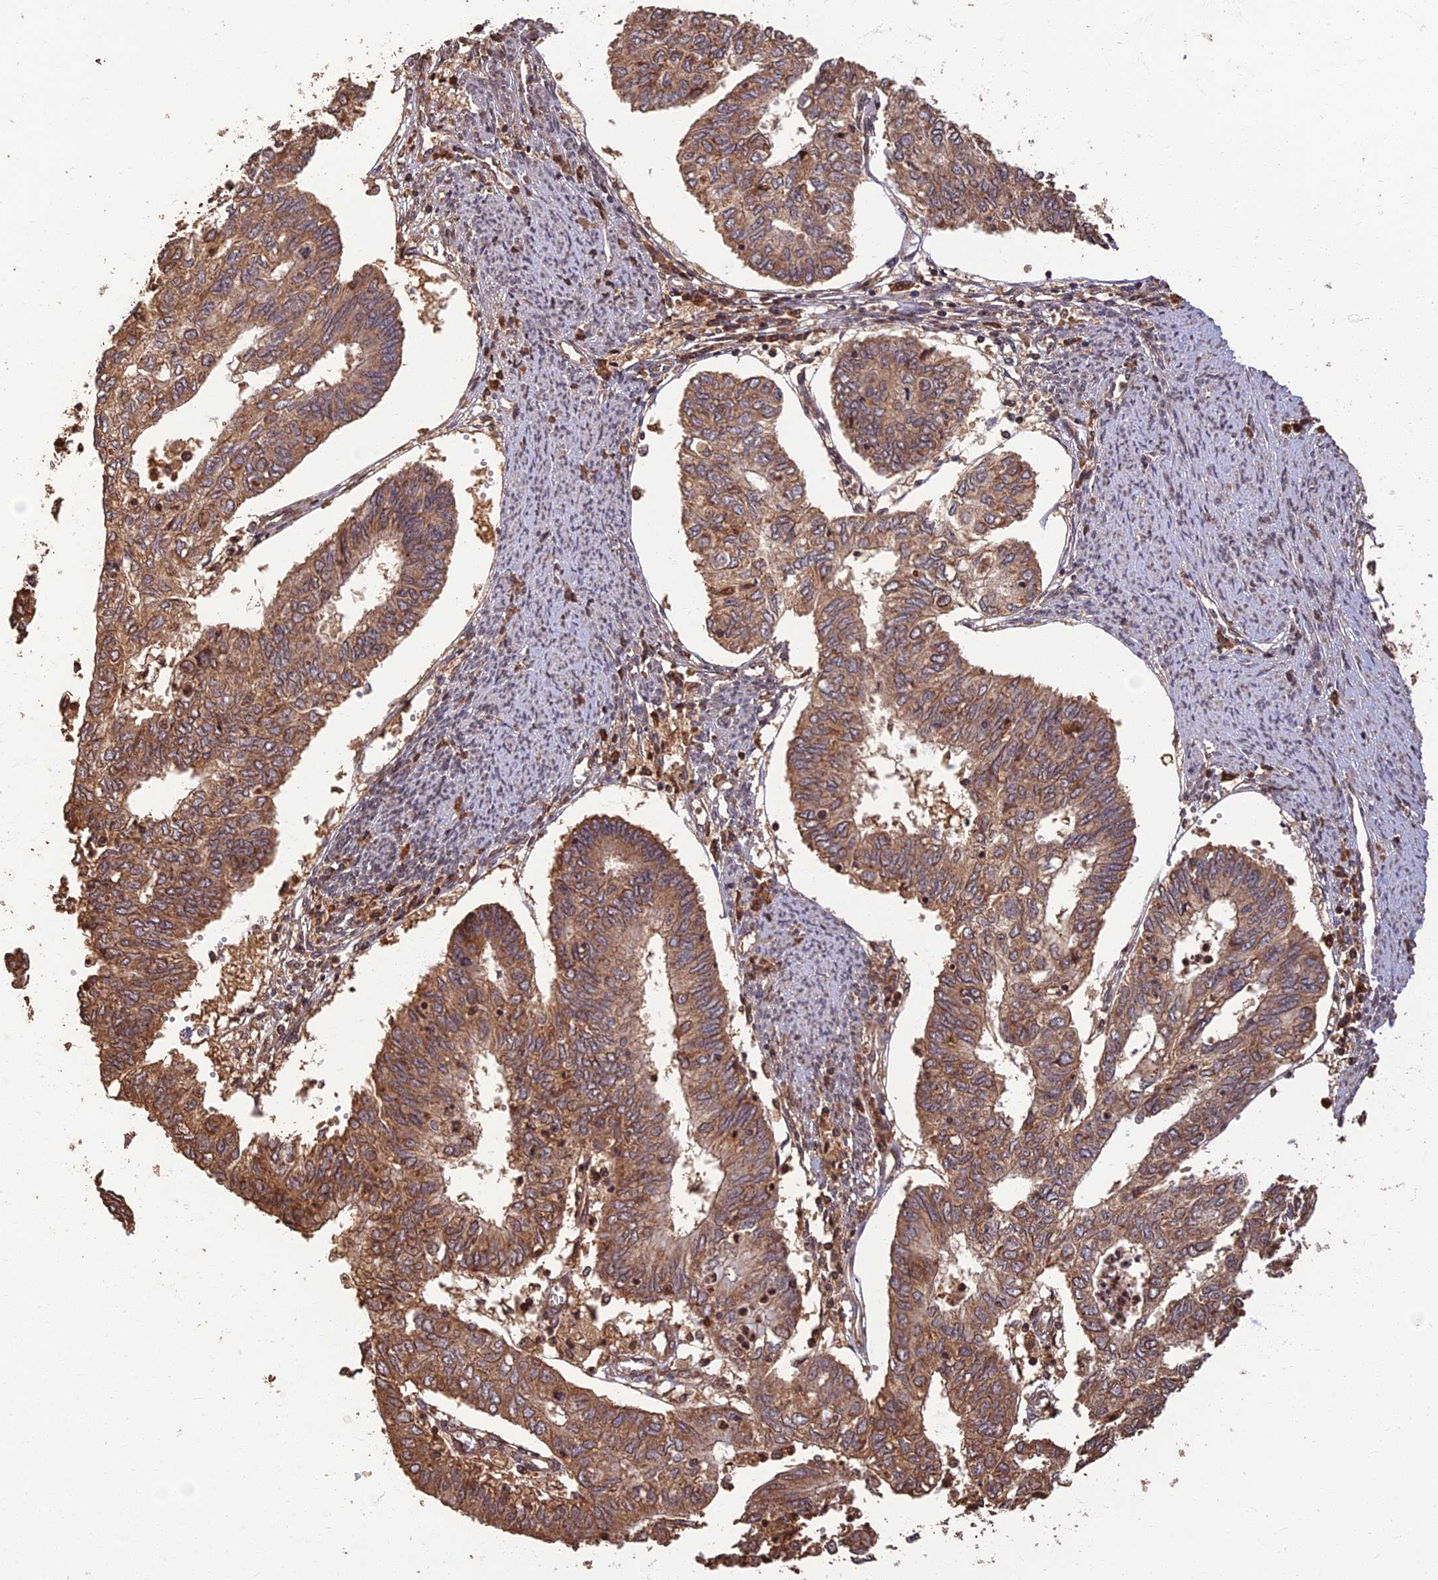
{"staining": {"intensity": "moderate", "quantity": ">75%", "location": "cytoplasmic/membranous"}, "tissue": "endometrial cancer", "cell_type": "Tumor cells", "image_type": "cancer", "snomed": [{"axis": "morphology", "description": "Adenocarcinoma, NOS"}, {"axis": "topography", "description": "Endometrium"}], "caption": "Immunohistochemical staining of human endometrial adenocarcinoma demonstrates medium levels of moderate cytoplasmic/membranous expression in approximately >75% of tumor cells.", "gene": "CORO1C", "patient": {"sex": "female", "age": 68}}